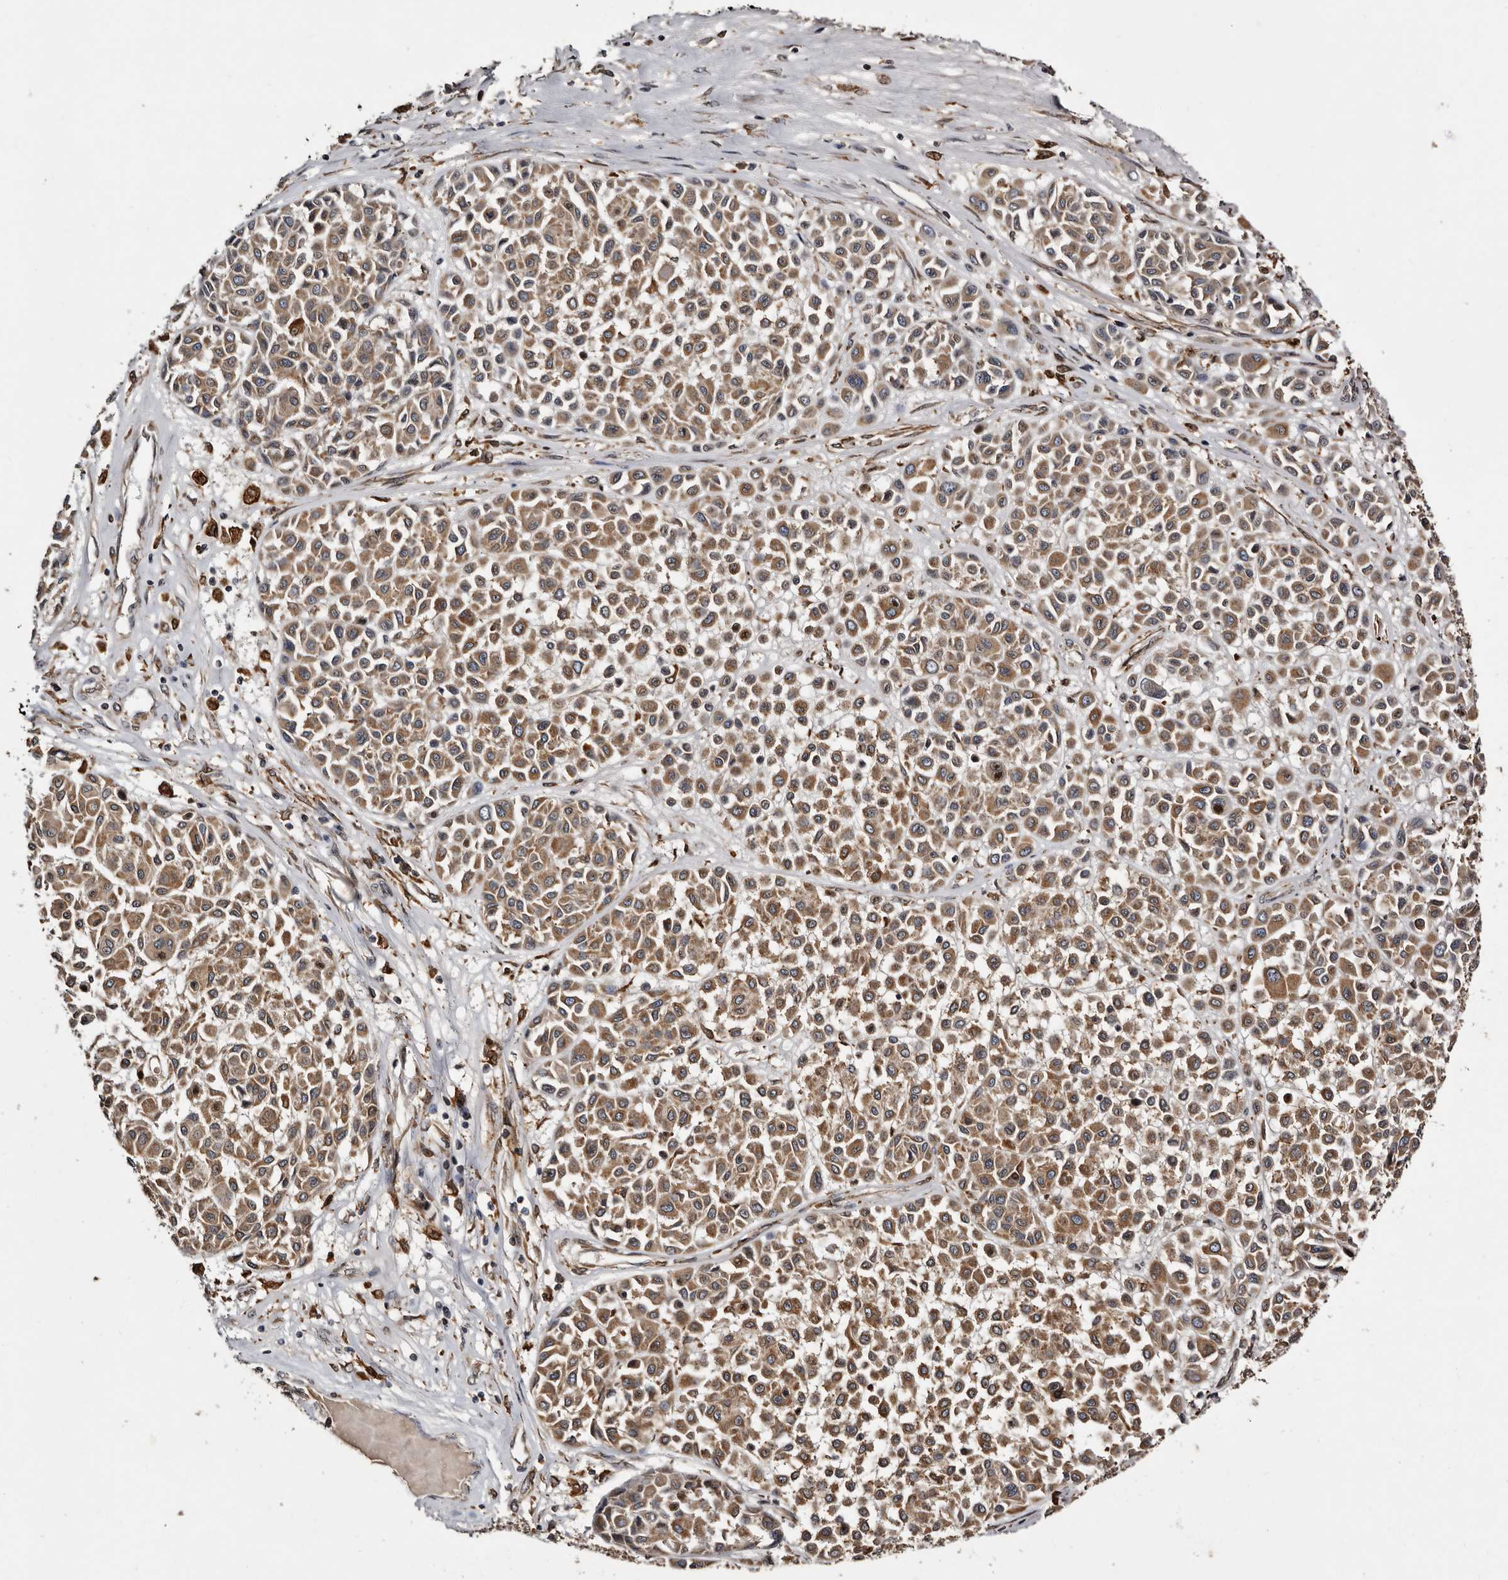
{"staining": {"intensity": "moderate", "quantity": ">75%", "location": "cytoplasmic/membranous"}, "tissue": "melanoma", "cell_type": "Tumor cells", "image_type": "cancer", "snomed": [{"axis": "morphology", "description": "Malignant melanoma, Metastatic site"}, {"axis": "topography", "description": "Soft tissue"}], "caption": "A histopathology image showing moderate cytoplasmic/membranous staining in about >75% of tumor cells in malignant melanoma (metastatic site), as visualized by brown immunohistochemical staining.", "gene": "INKA2", "patient": {"sex": "male", "age": 41}}